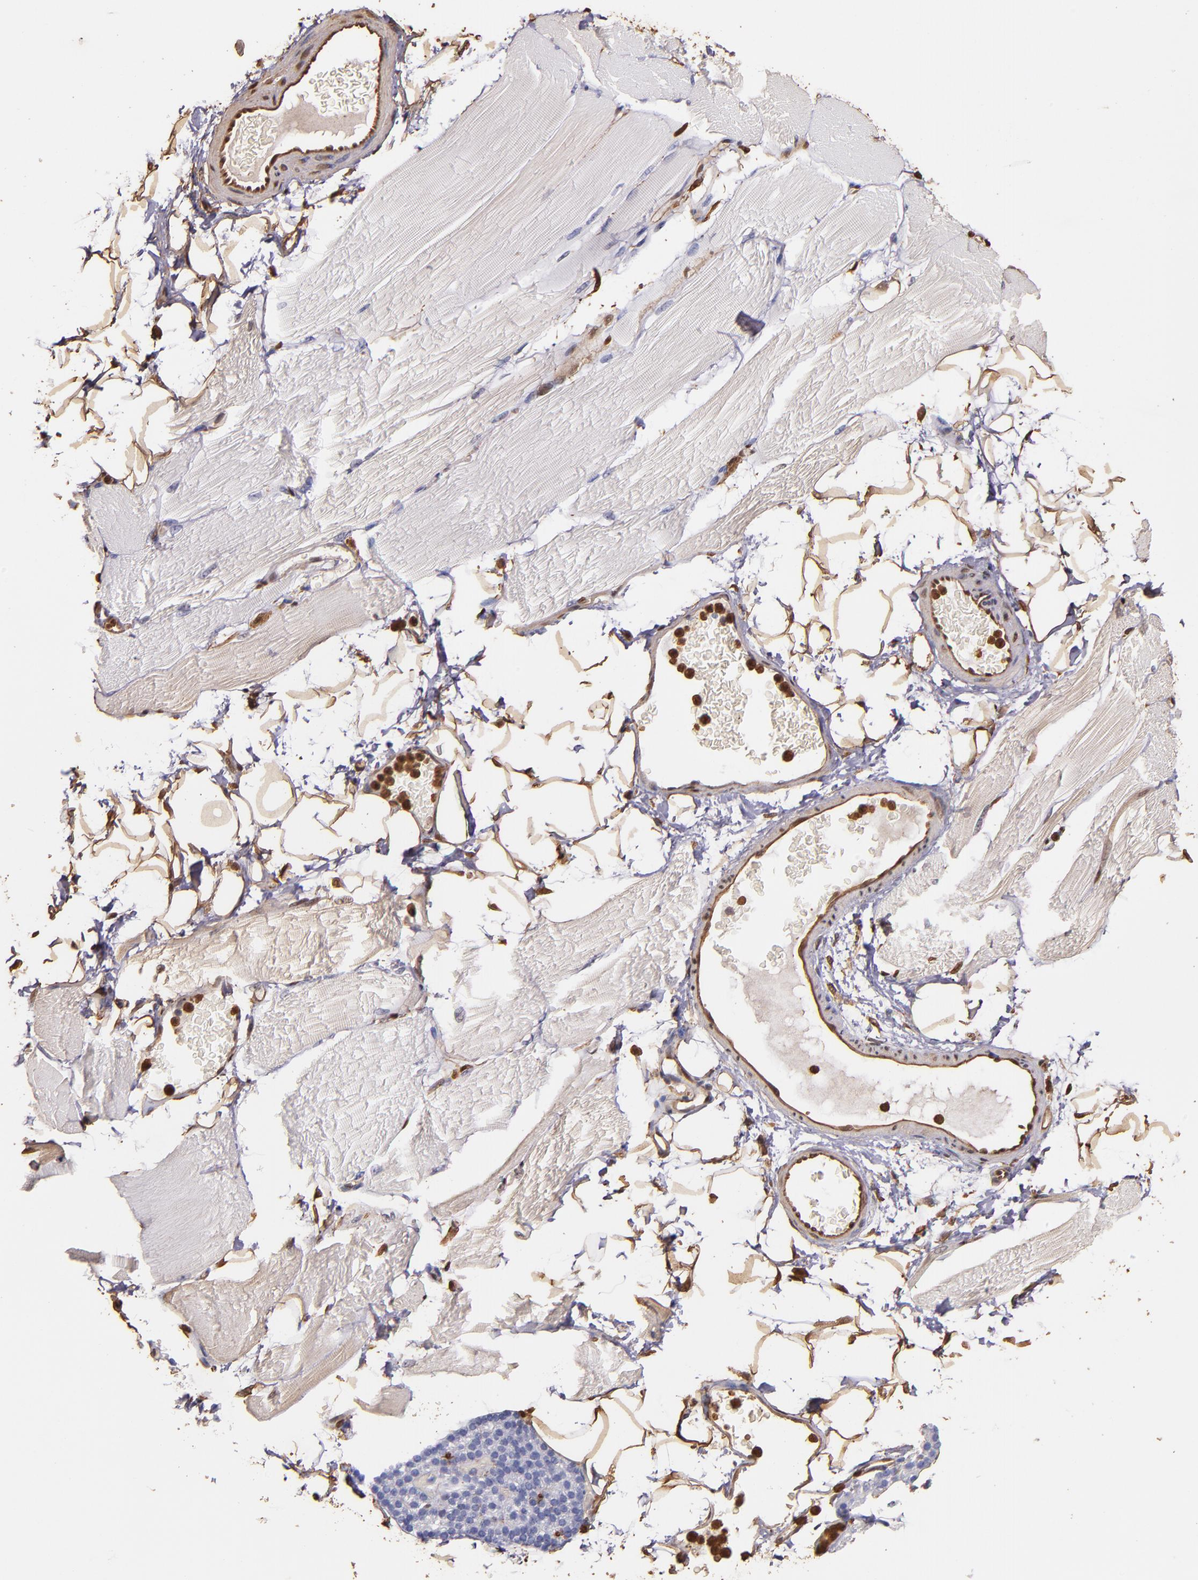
{"staining": {"intensity": "negative", "quantity": "none", "location": "none"}, "tissue": "skeletal muscle", "cell_type": "Myocytes", "image_type": "normal", "snomed": [{"axis": "morphology", "description": "Normal tissue, NOS"}, {"axis": "topography", "description": "Skeletal muscle"}, {"axis": "topography", "description": "Parathyroid gland"}], "caption": "IHC histopathology image of benign skeletal muscle: human skeletal muscle stained with DAB demonstrates no significant protein staining in myocytes.", "gene": "S100A6", "patient": {"sex": "female", "age": 37}}